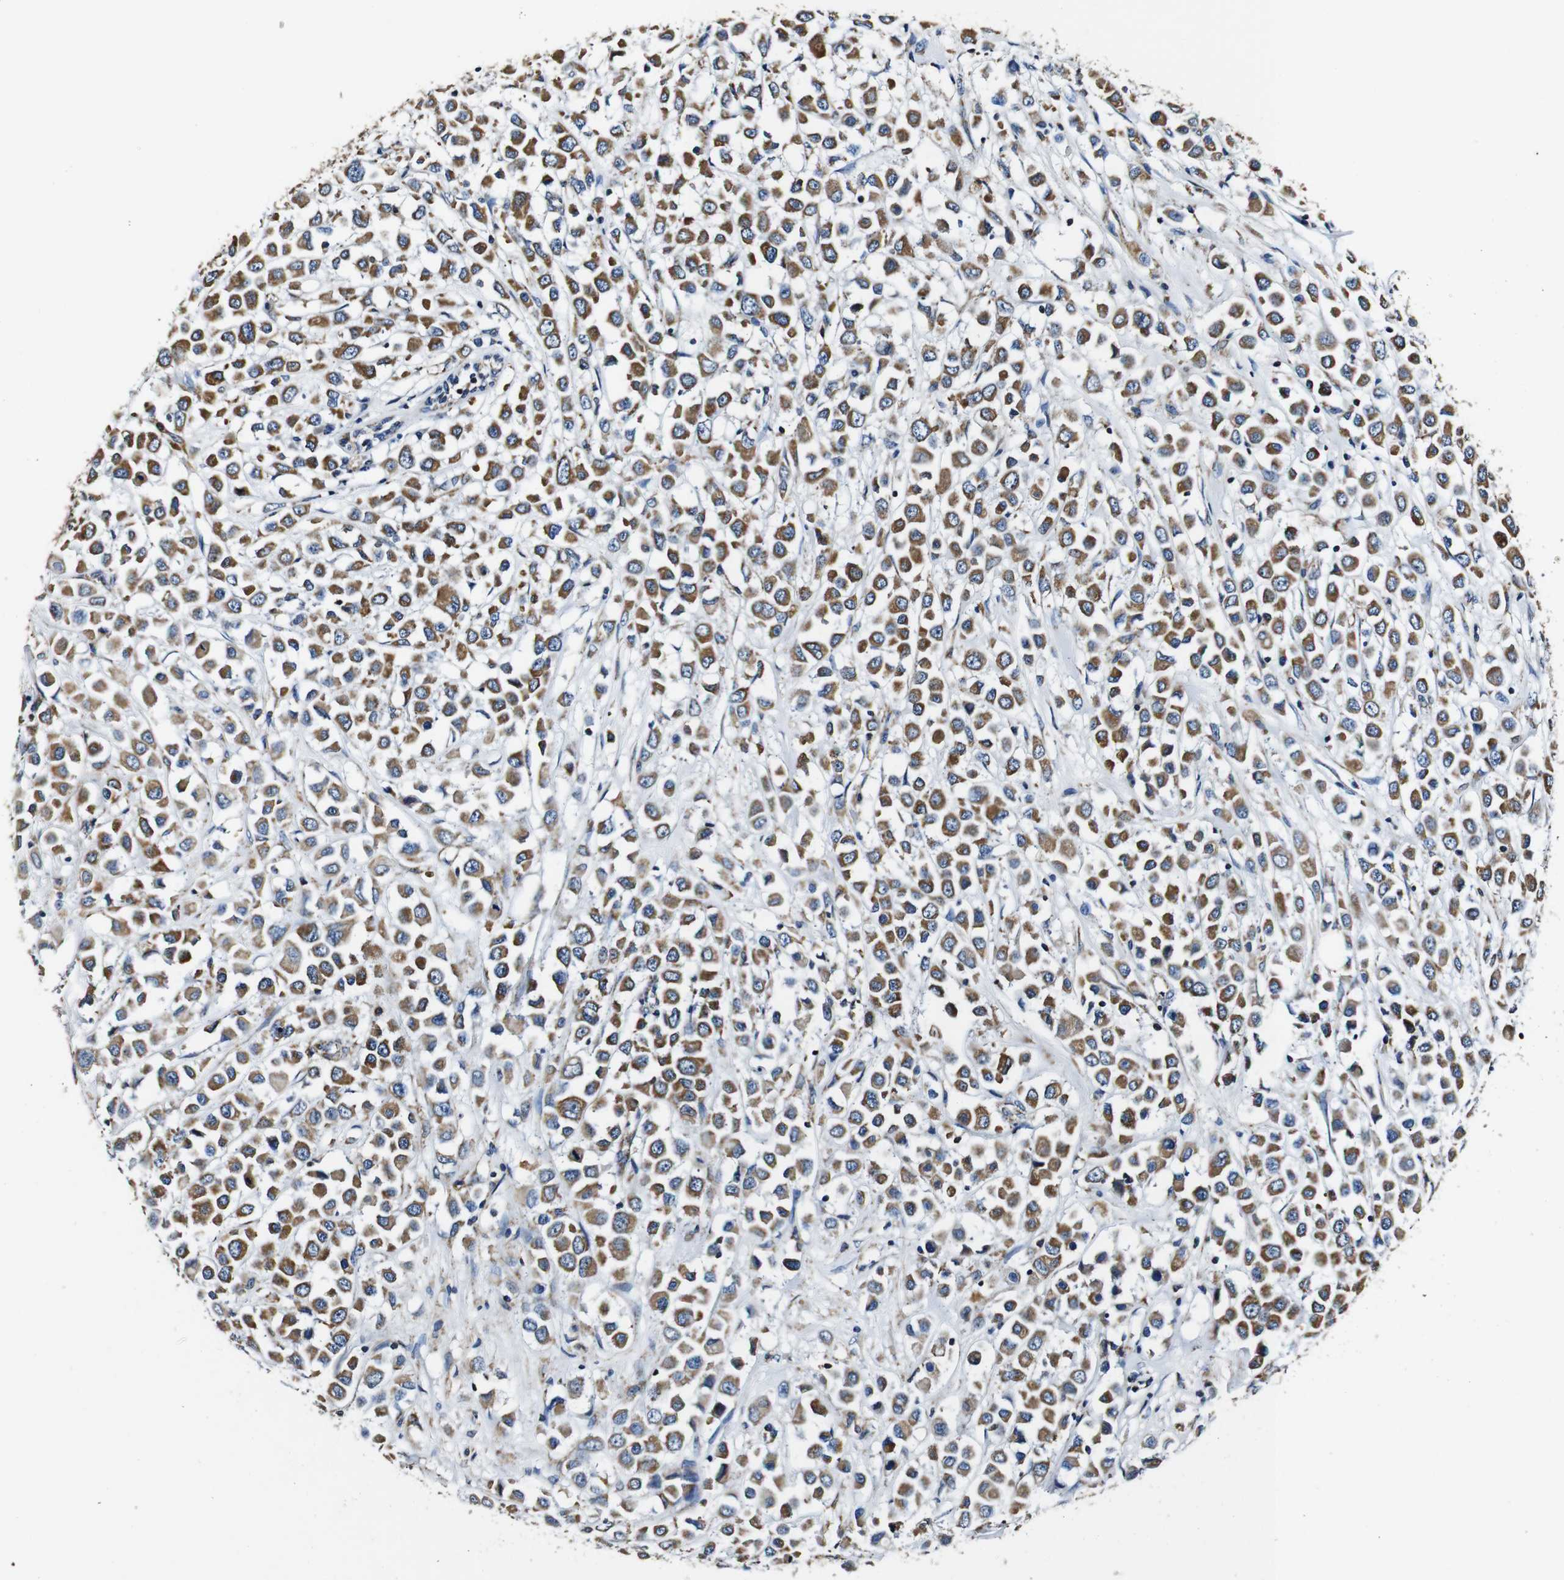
{"staining": {"intensity": "moderate", "quantity": ">75%", "location": "cytoplasmic/membranous"}, "tissue": "breast cancer", "cell_type": "Tumor cells", "image_type": "cancer", "snomed": [{"axis": "morphology", "description": "Duct carcinoma"}, {"axis": "topography", "description": "Breast"}], "caption": "Breast cancer (infiltrating ductal carcinoma) stained with IHC reveals moderate cytoplasmic/membranous positivity in approximately >75% of tumor cells. Ihc stains the protein of interest in brown and the nuclei are stained blue.", "gene": "HK1", "patient": {"sex": "female", "age": 61}}